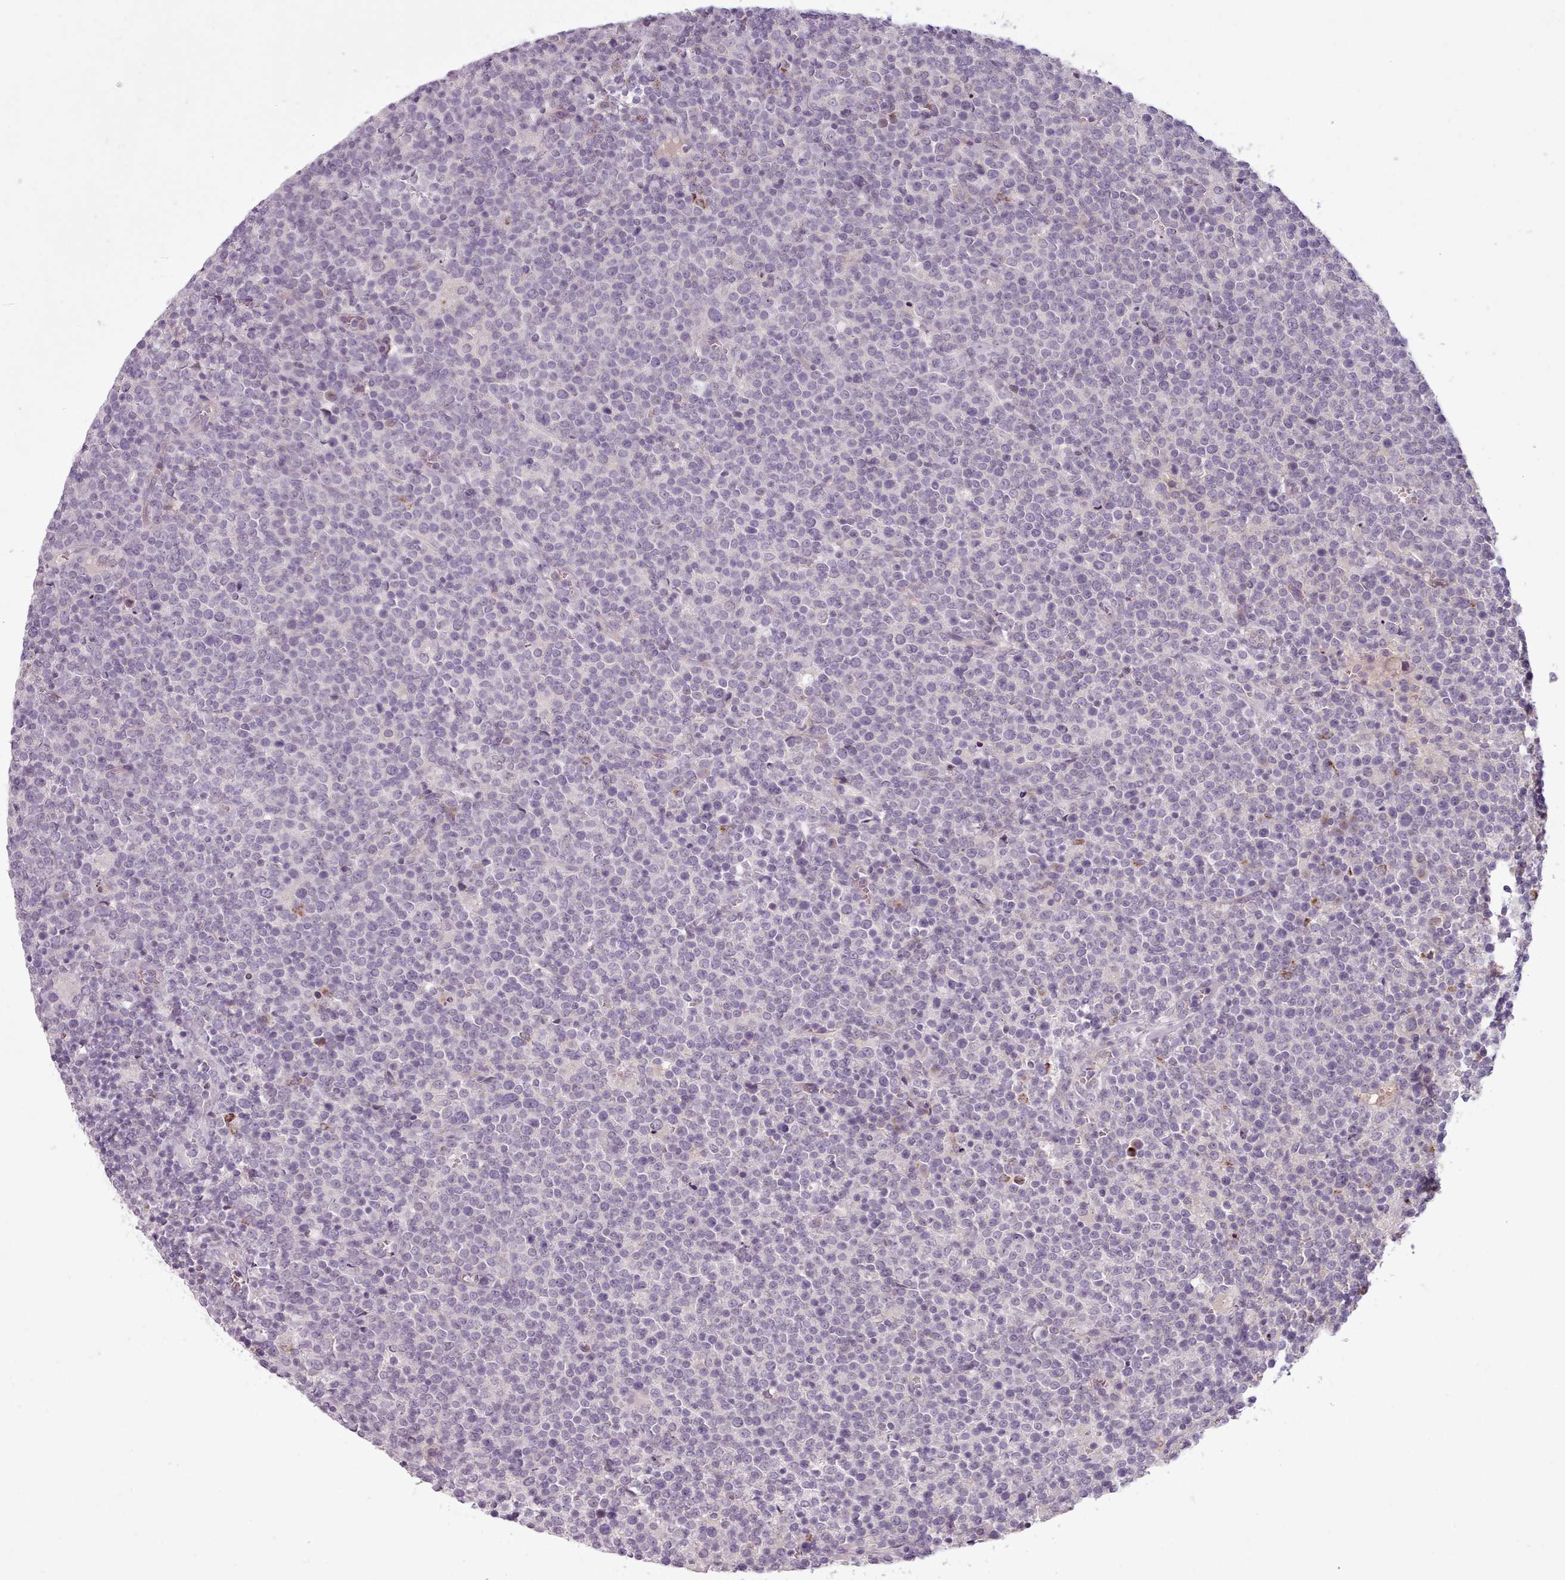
{"staining": {"intensity": "negative", "quantity": "none", "location": "none"}, "tissue": "lymphoma", "cell_type": "Tumor cells", "image_type": "cancer", "snomed": [{"axis": "morphology", "description": "Malignant lymphoma, non-Hodgkin's type, High grade"}, {"axis": "topography", "description": "Lymph node"}], "caption": "Immunohistochemistry histopathology image of neoplastic tissue: lymphoma stained with DAB shows no significant protein expression in tumor cells.", "gene": "LAPTM5", "patient": {"sex": "male", "age": 61}}